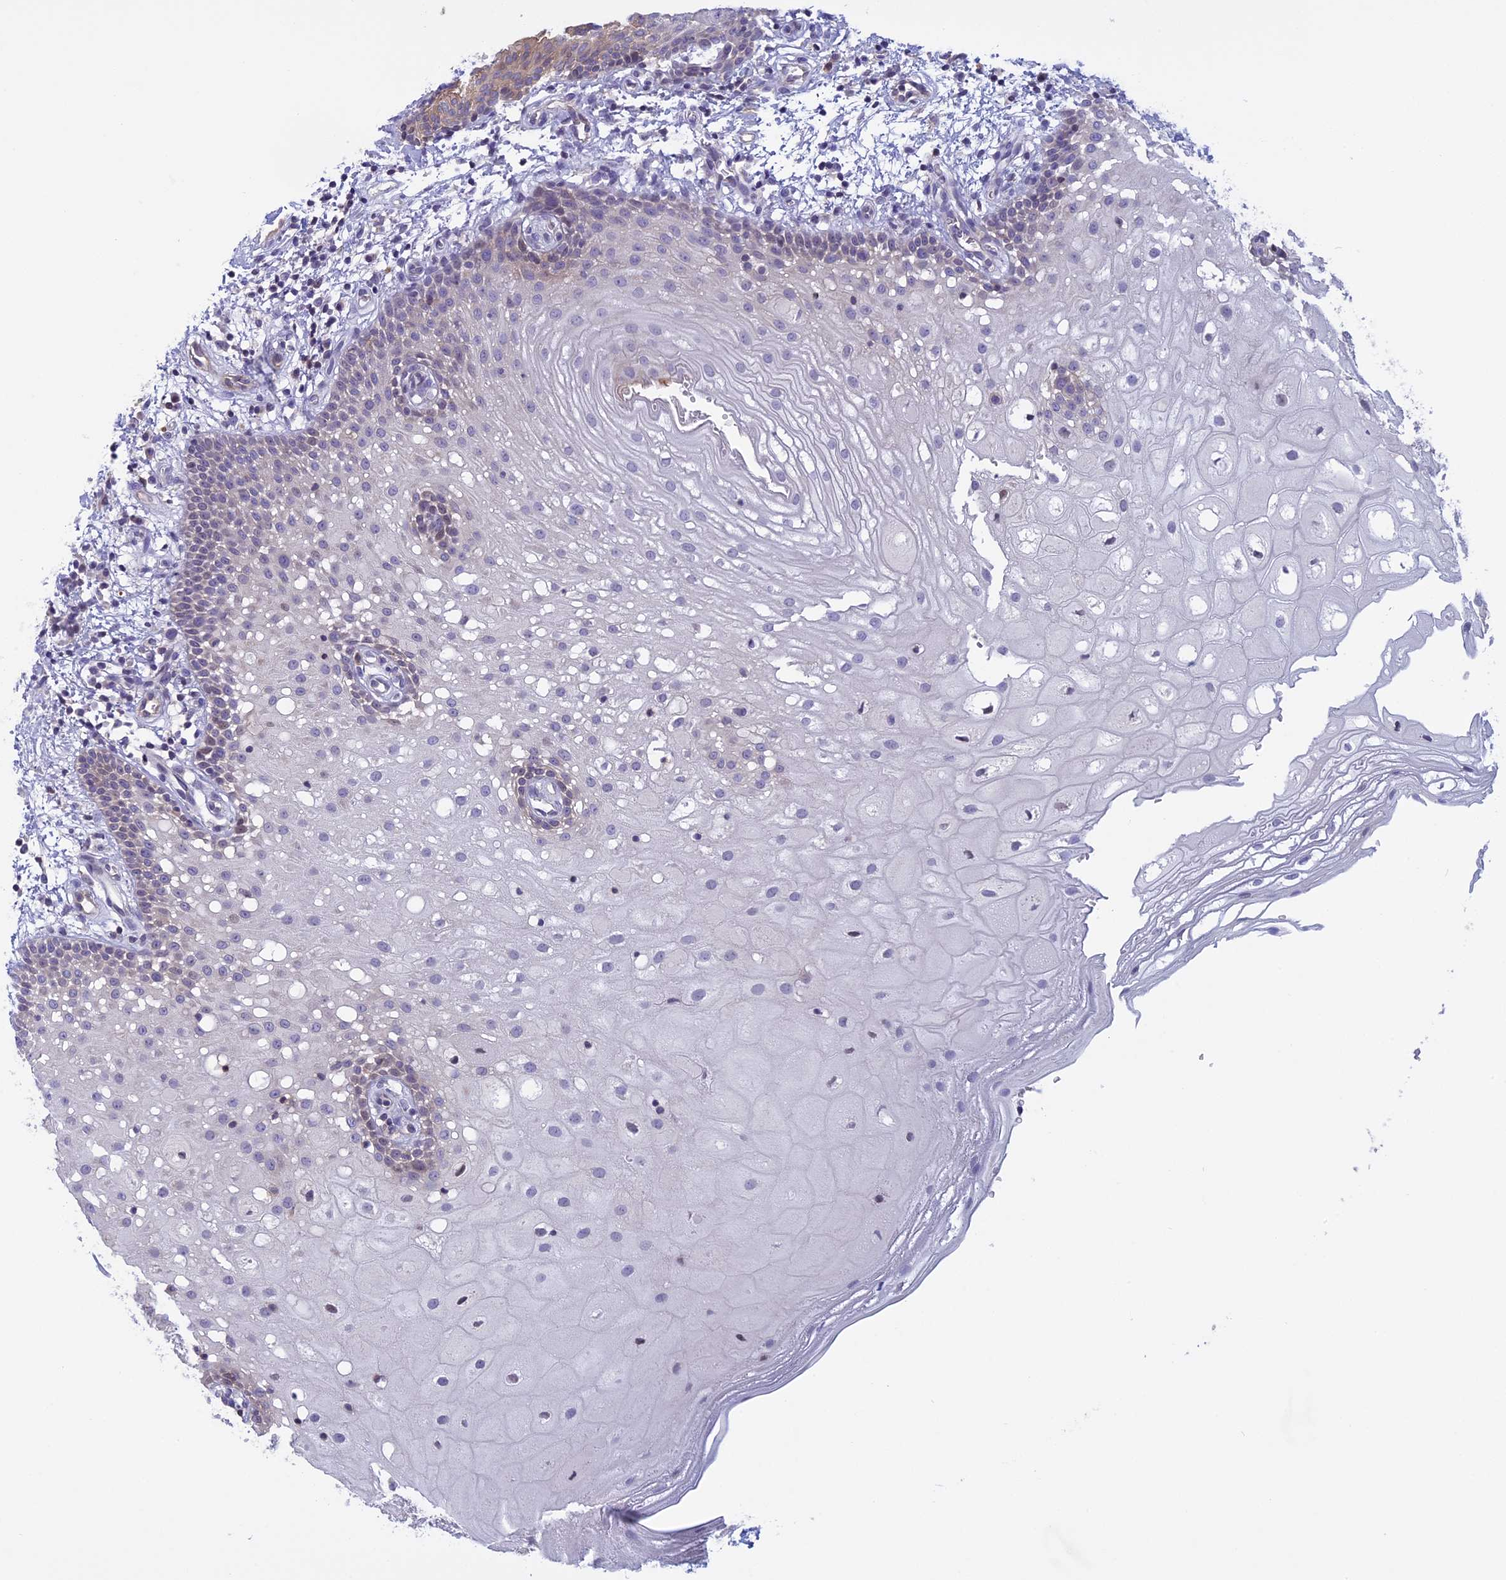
{"staining": {"intensity": "weak", "quantity": "<25%", "location": "cytoplasmic/membranous,nuclear"}, "tissue": "oral mucosa", "cell_type": "Squamous epithelial cells", "image_type": "normal", "snomed": [{"axis": "morphology", "description": "Normal tissue, NOS"}, {"axis": "topography", "description": "Oral tissue"}], "caption": "IHC histopathology image of unremarkable oral mucosa: oral mucosa stained with DAB (3,3'-diaminobenzidine) displays no significant protein positivity in squamous epithelial cells. (Stains: DAB (3,3'-diaminobenzidine) immunohistochemistry (IHC) with hematoxylin counter stain, Microscopy: brightfield microscopy at high magnification).", "gene": "CORO2A", "patient": {"sex": "male", "age": 74}}